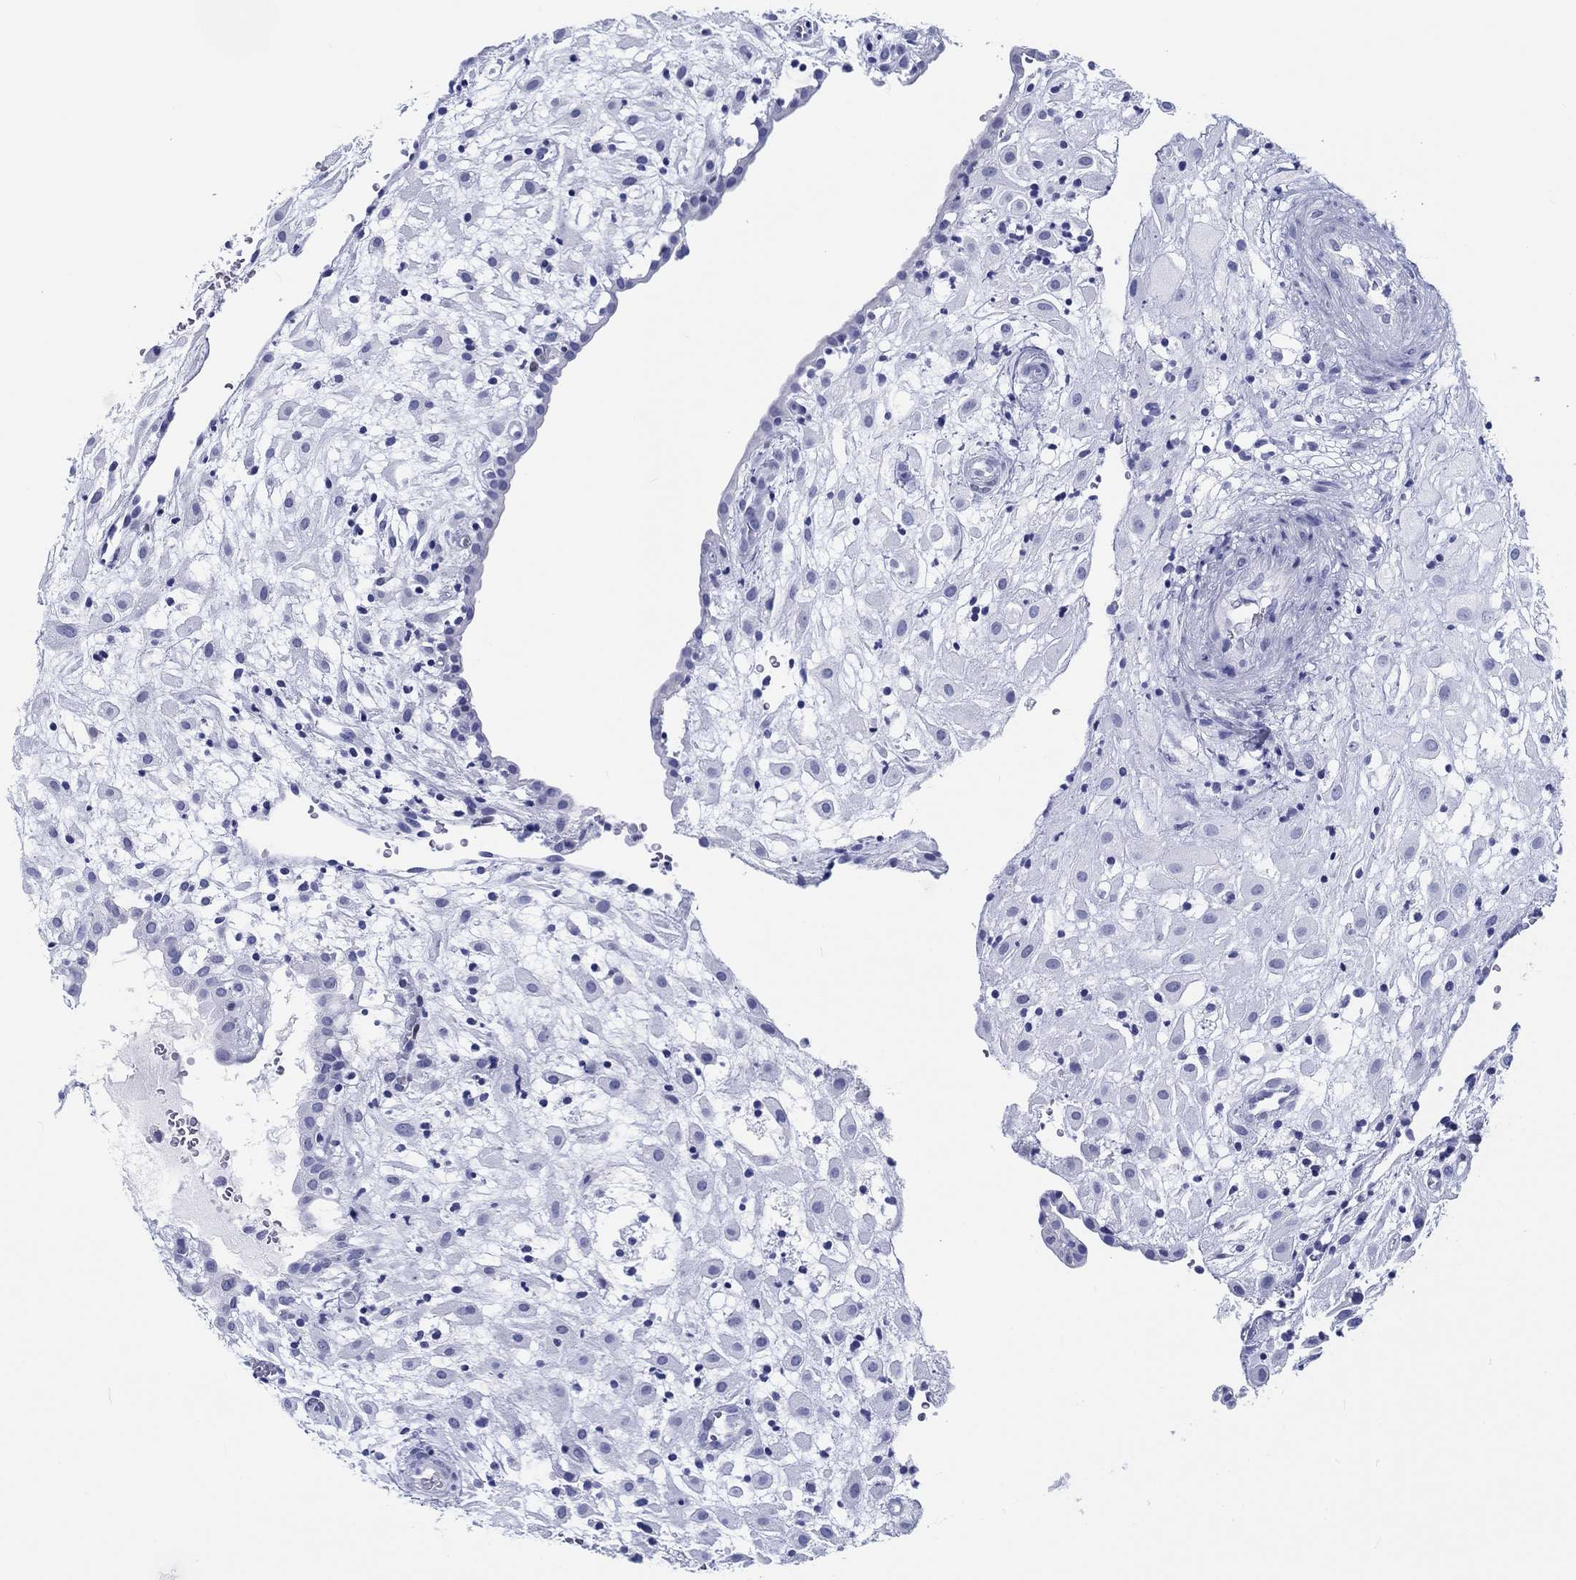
{"staining": {"intensity": "negative", "quantity": "none", "location": "none"}, "tissue": "placenta", "cell_type": "Decidual cells", "image_type": "normal", "snomed": [{"axis": "morphology", "description": "Normal tissue, NOS"}, {"axis": "topography", "description": "Placenta"}], "caption": "Protein analysis of normal placenta exhibits no significant staining in decidual cells.", "gene": "H1", "patient": {"sex": "female", "age": 24}}